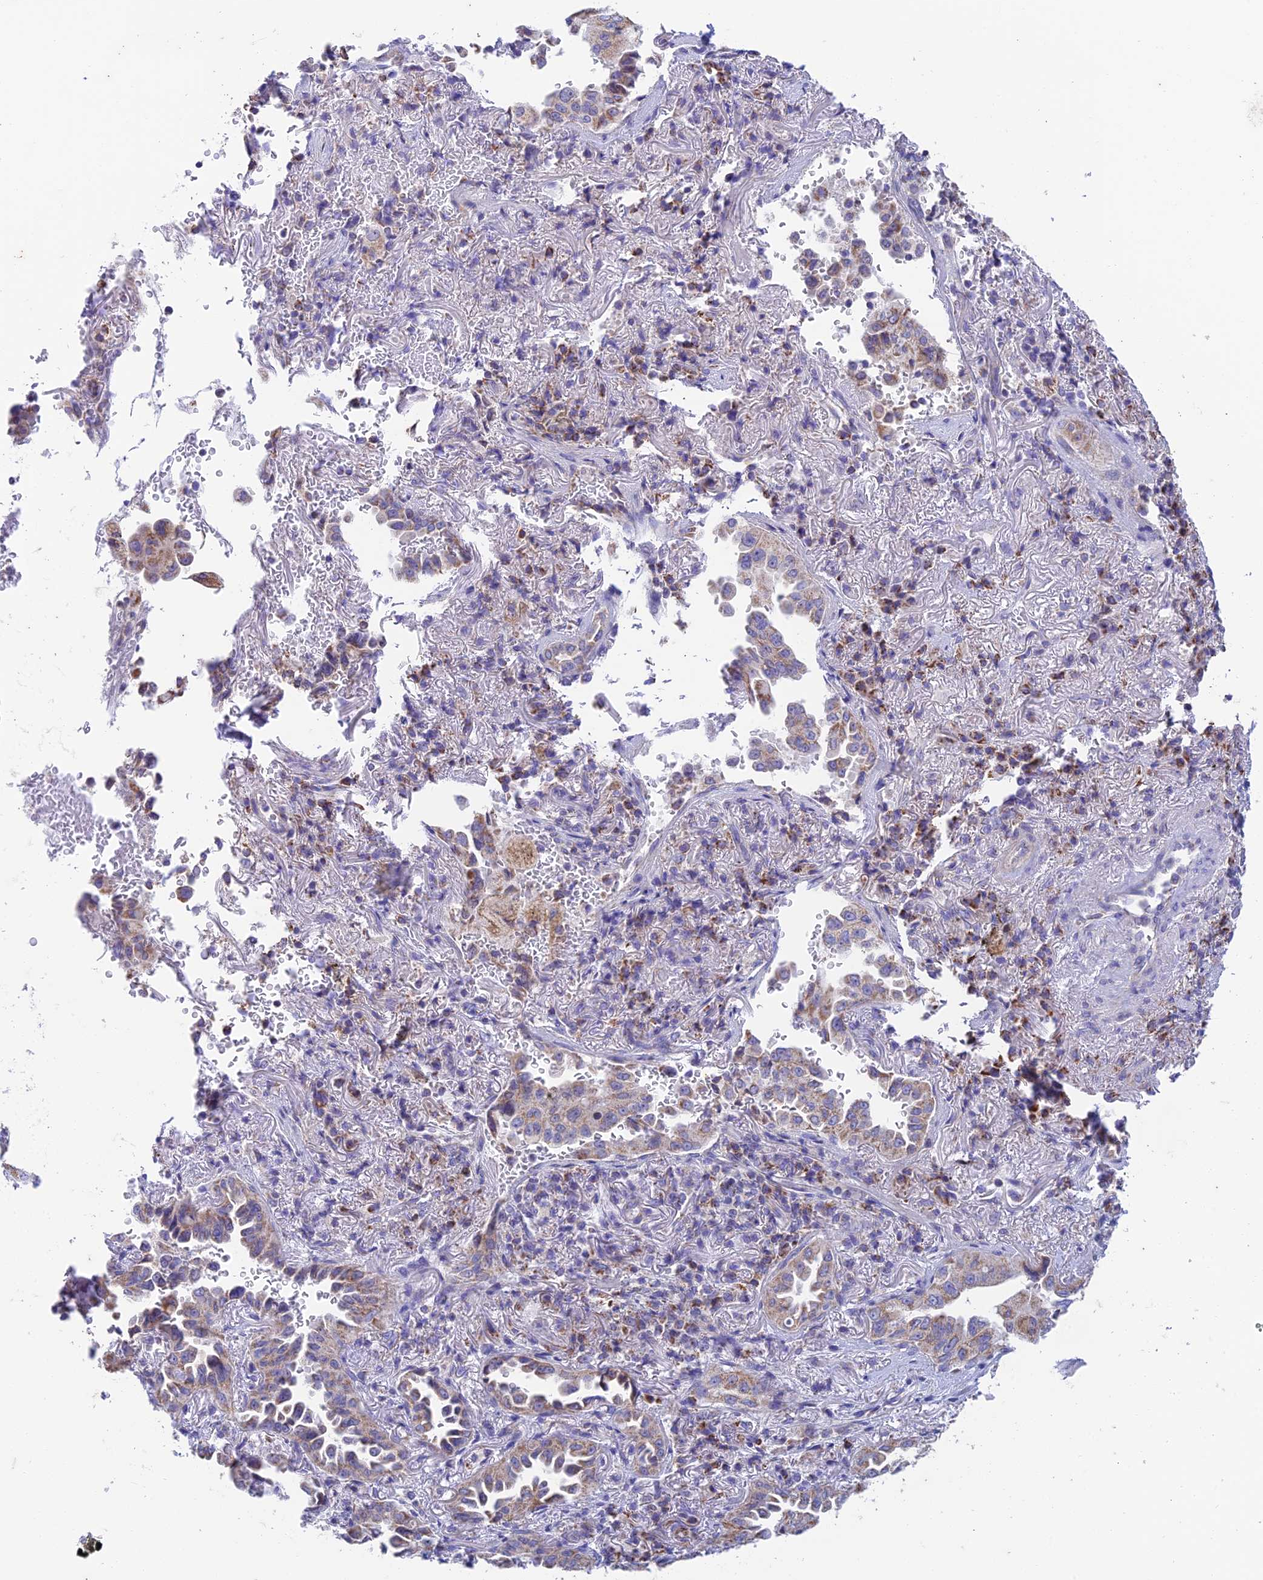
{"staining": {"intensity": "moderate", "quantity": "<25%", "location": "cytoplasmic/membranous"}, "tissue": "lung cancer", "cell_type": "Tumor cells", "image_type": "cancer", "snomed": [{"axis": "morphology", "description": "Adenocarcinoma, NOS"}, {"axis": "topography", "description": "Lung"}], "caption": "The immunohistochemical stain shows moderate cytoplasmic/membranous staining in tumor cells of lung adenocarcinoma tissue.", "gene": "ZNF181", "patient": {"sex": "female", "age": 69}}